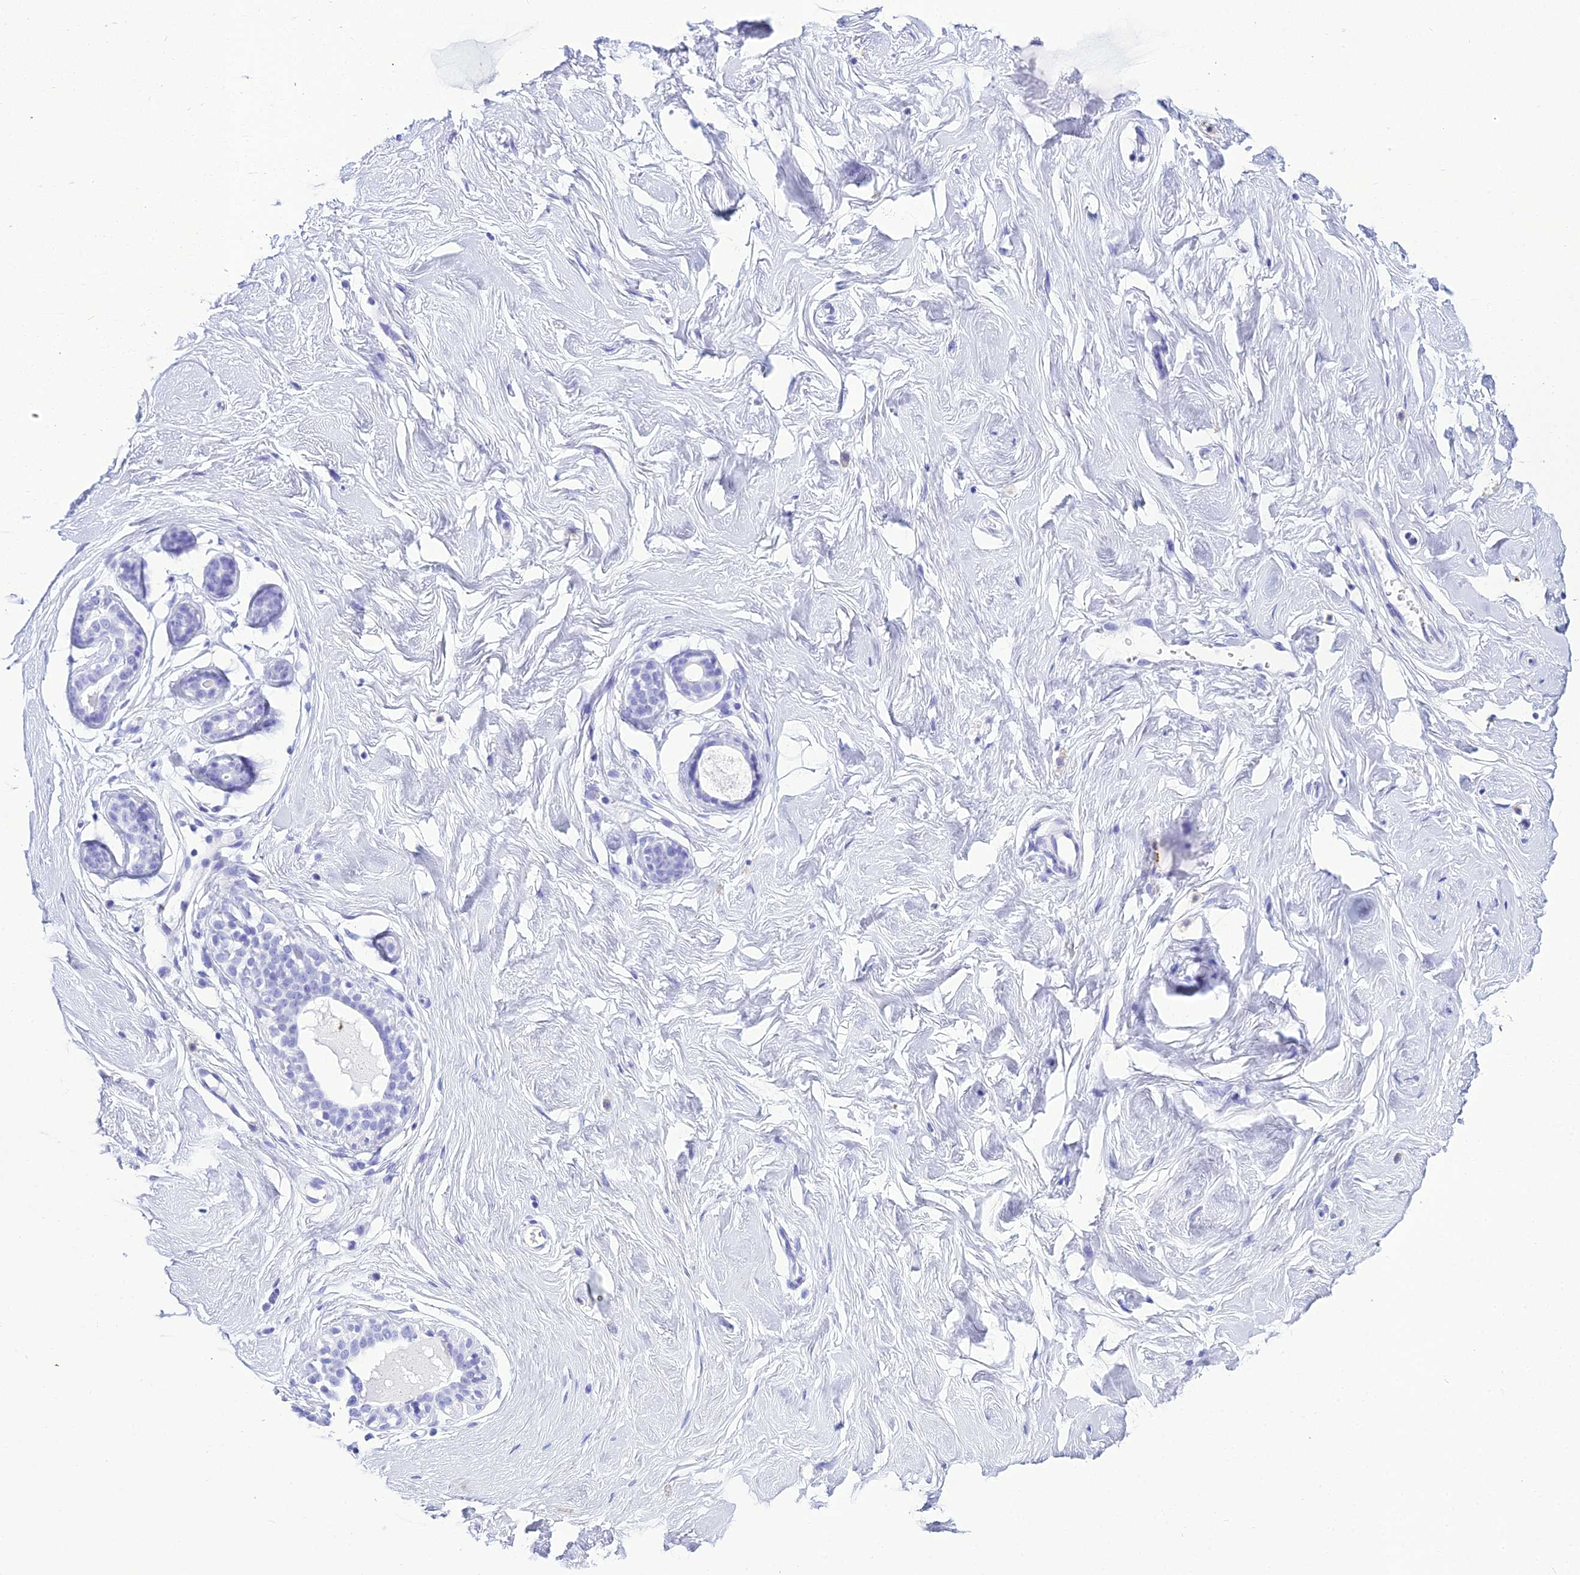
{"staining": {"intensity": "negative", "quantity": "none", "location": "none"}, "tissue": "breast", "cell_type": "Adipocytes", "image_type": "normal", "snomed": [{"axis": "morphology", "description": "Normal tissue, NOS"}, {"axis": "morphology", "description": "Adenoma, NOS"}, {"axis": "topography", "description": "Breast"}], "caption": "Immunohistochemistry (IHC) photomicrograph of normal human breast stained for a protein (brown), which shows no expression in adipocytes. Brightfield microscopy of immunohistochemistry stained with DAB (3,3'-diaminobenzidine) (brown) and hematoxylin (blue), captured at high magnification.", "gene": "ZNF442", "patient": {"sex": "female", "age": 23}}